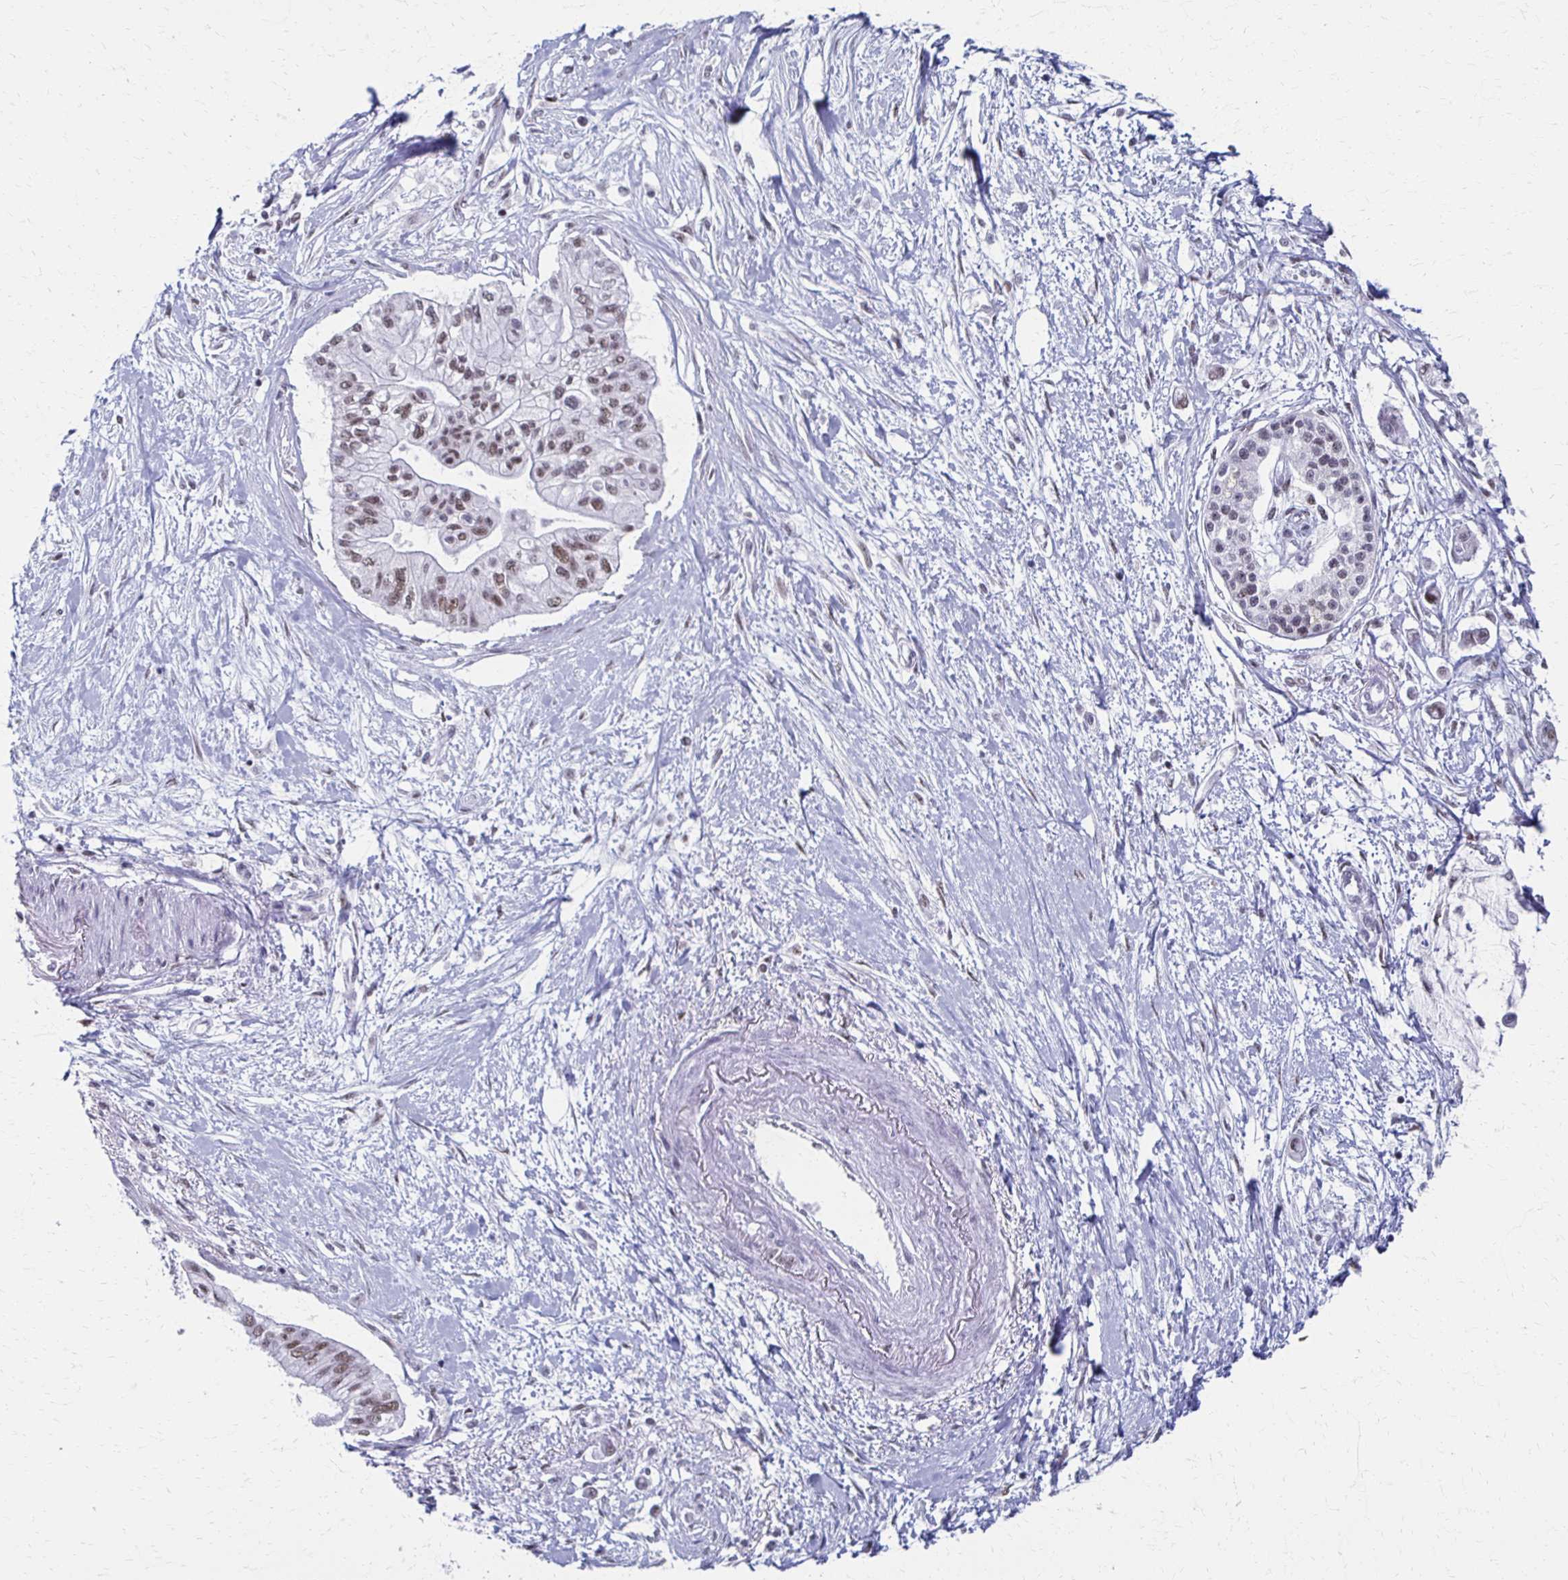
{"staining": {"intensity": "moderate", "quantity": ">75%", "location": "nuclear"}, "tissue": "pancreatic cancer", "cell_type": "Tumor cells", "image_type": "cancer", "snomed": [{"axis": "morphology", "description": "Adenocarcinoma, NOS"}, {"axis": "topography", "description": "Pancreas"}], "caption": "Immunohistochemistry (IHC) staining of pancreatic cancer, which displays medium levels of moderate nuclear expression in approximately >75% of tumor cells indicating moderate nuclear protein staining. The staining was performed using DAB (brown) for protein detection and nuclei were counterstained in hematoxylin (blue).", "gene": "IRF7", "patient": {"sex": "female", "age": 77}}